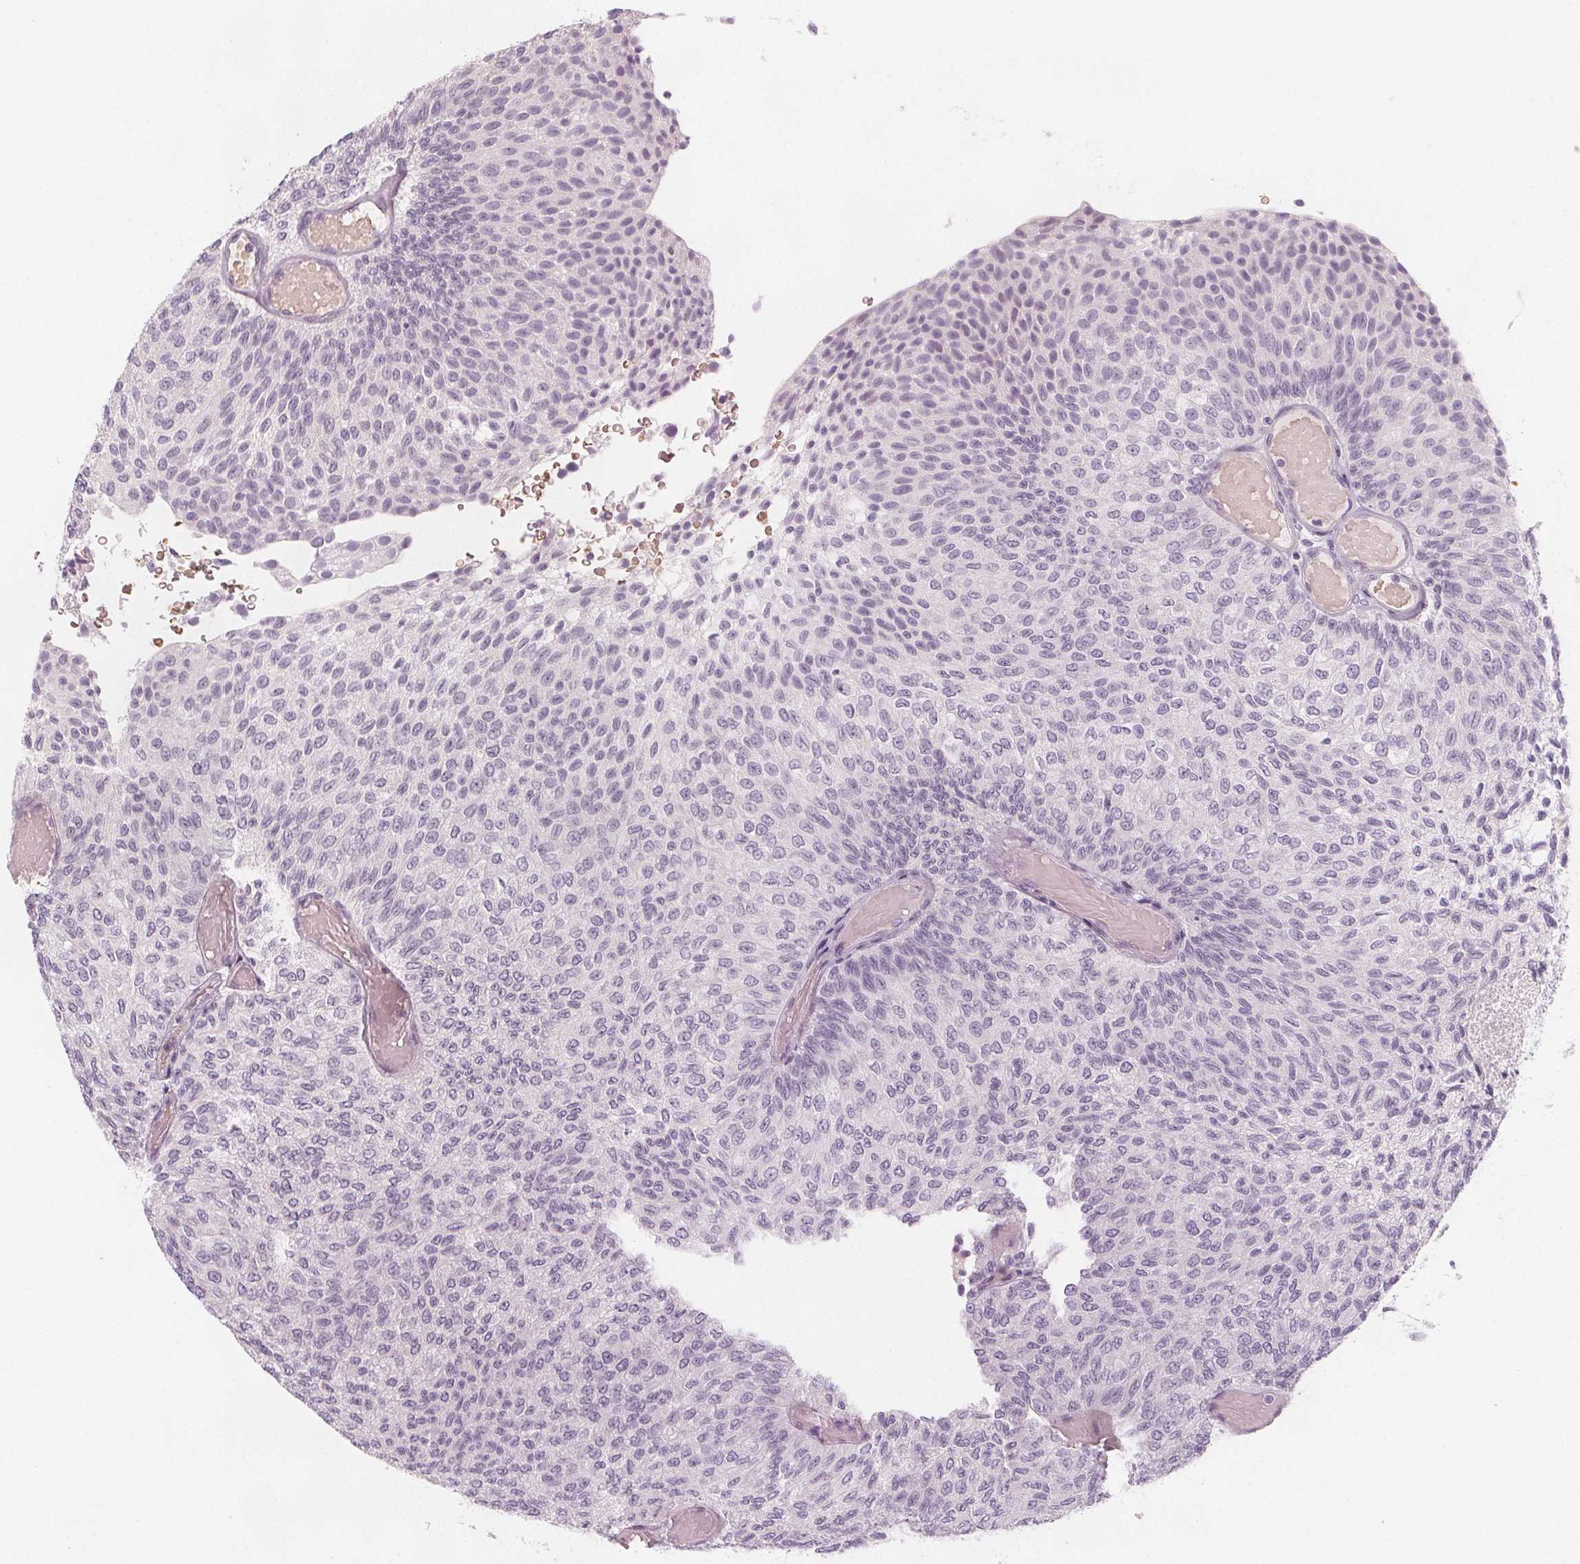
{"staining": {"intensity": "negative", "quantity": "none", "location": "none"}, "tissue": "urothelial cancer", "cell_type": "Tumor cells", "image_type": "cancer", "snomed": [{"axis": "morphology", "description": "Urothelial carcinoma, Low grade"}, {"axis": "topography", "description": "Urinary bladder"}], "caption": "Human urothelial cancer stained for a protein using immunohistochemistry exhibits no staining in tumor cells.", "gene": "MAP1A", "patient": {"sex": "male", "age": 78}}